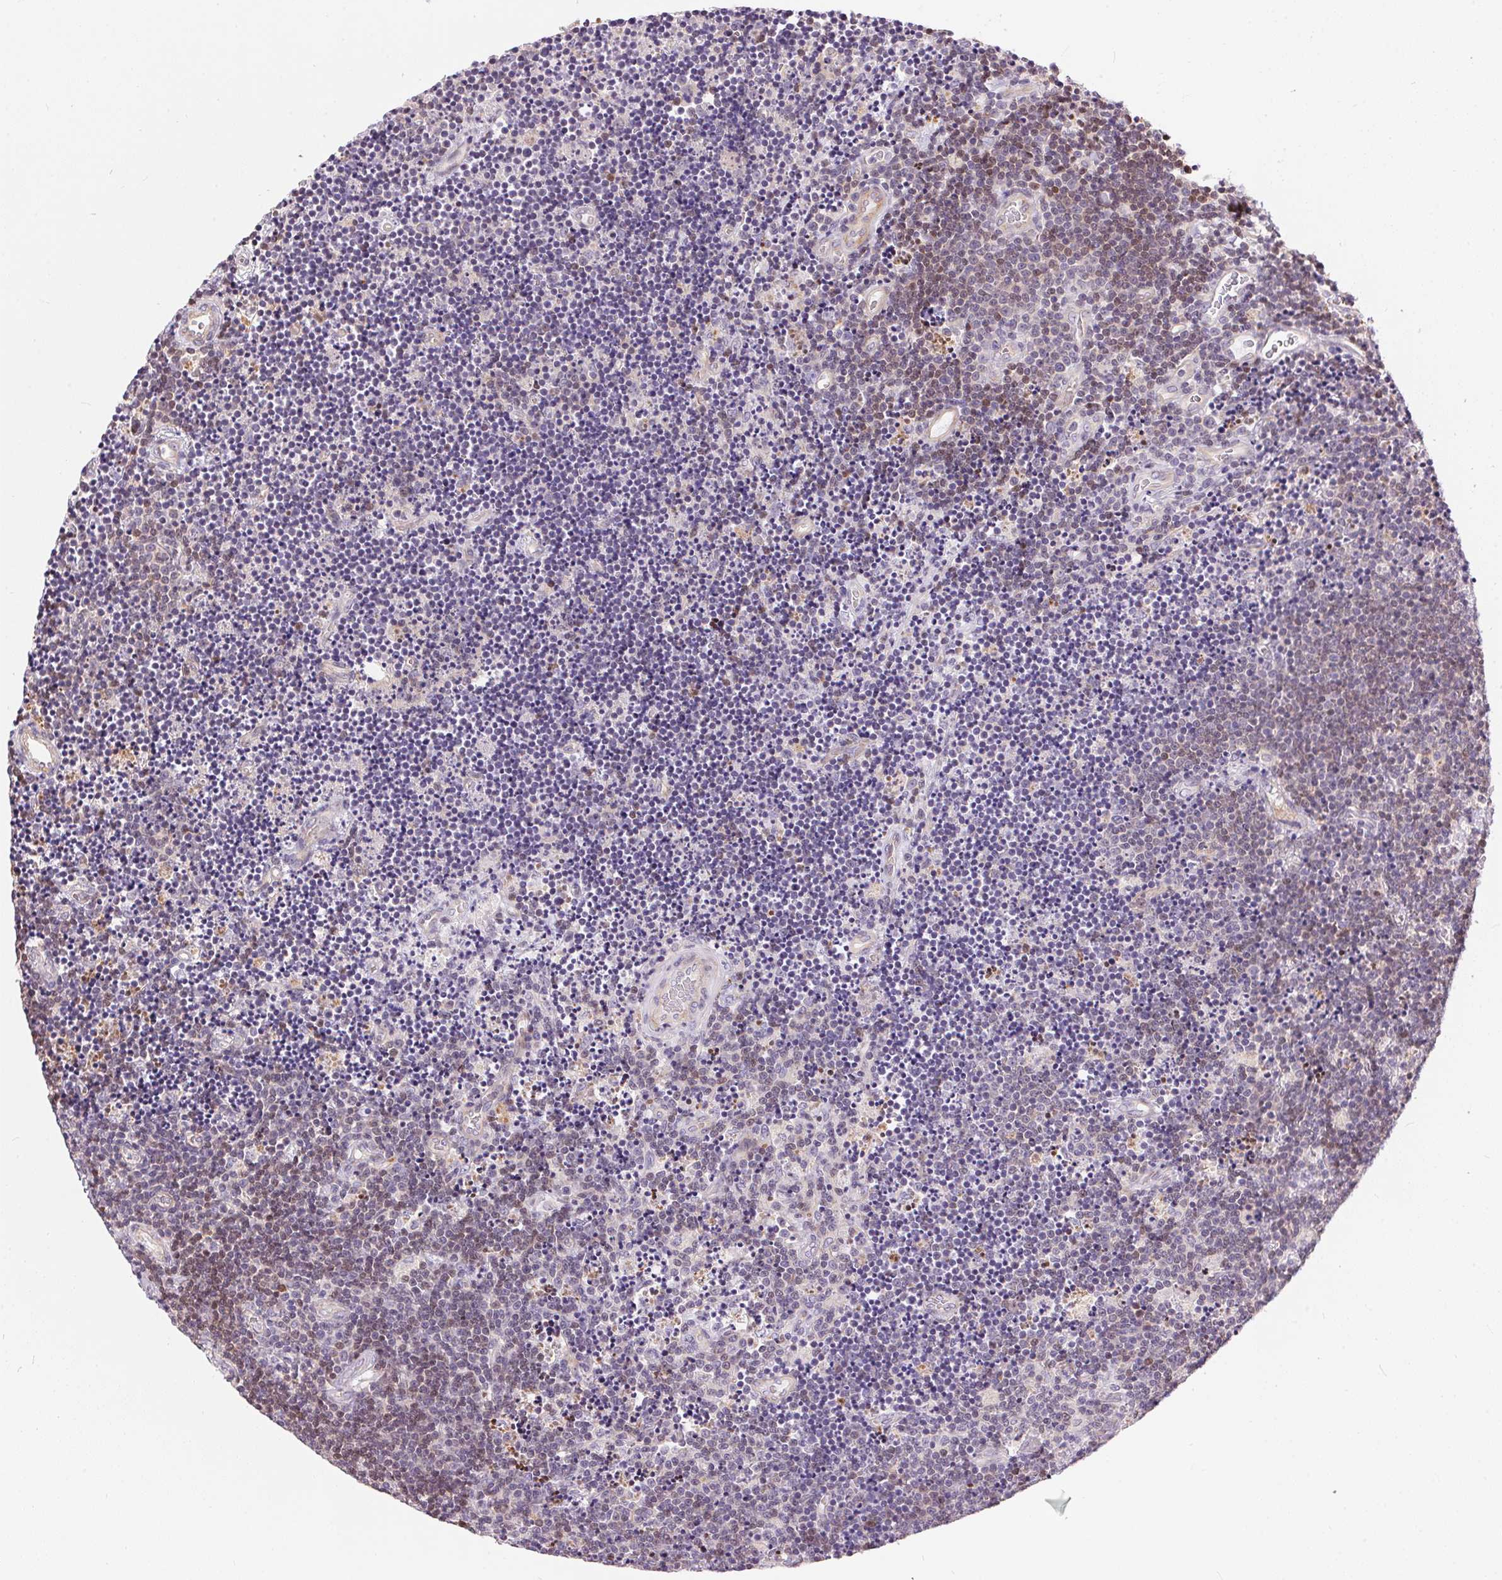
{"staining": {"intensity": "weak", "quantity": "25%-75%", "location": "cytoplasmic/membranous"}, "tissue": "lymphoma", "cell_type": "Tumor cells", "image_type": "cancer", "snomed": [{"axis": "morphology", "description": "Malignant lymphoma, non-Hodgkin's type, Low grade"}, {"axis": "topography", "description": "Brain"}], "caption": "Tumor cells show low levels of weak cytoplasmic/membranous positivity in about 25%-75% of cells in low-grade malignant lymphoma, non-Hodgkin's type. The staining was performed using DAB (3,3'-diaminobenzidine), with brown indicating positive protein expression. Nuclei are stained blue with hematoxylin.", "gene": "UNC13B", "patient": {"sex": "female", "age": 66}}